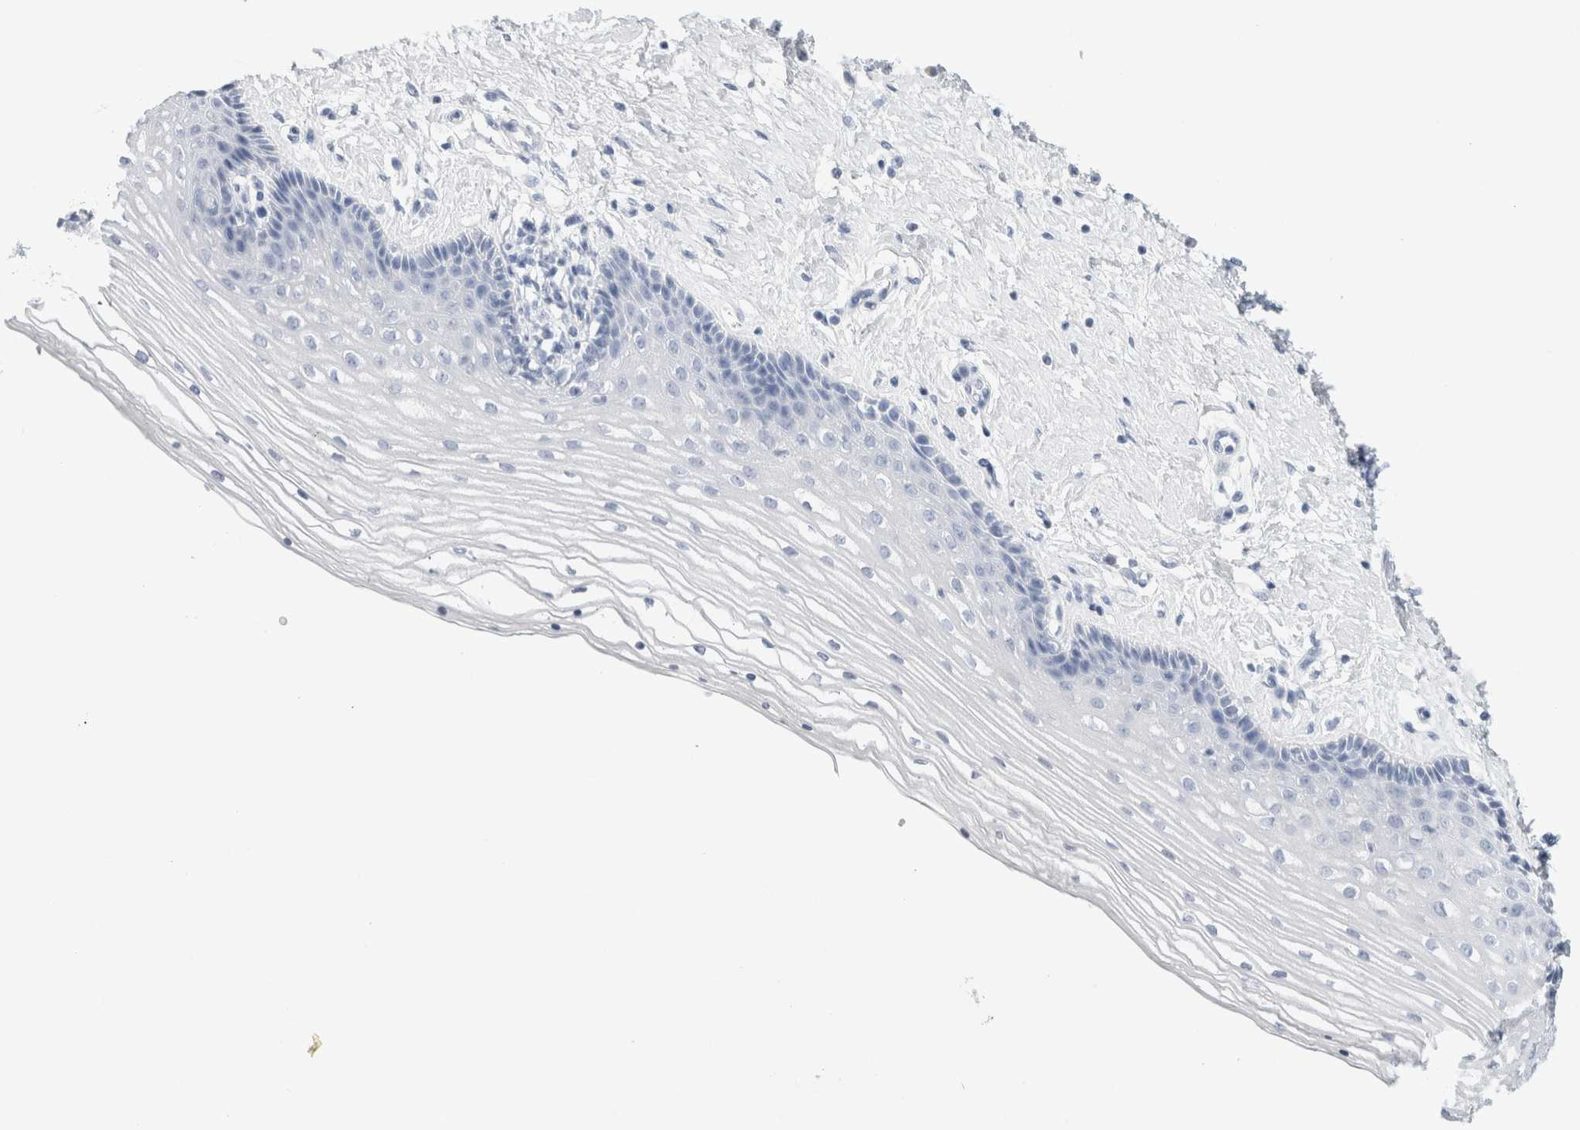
{"staining": {"intensity": "negative", "quantity": "none", "location": "none"}, "tissue": "vagina", "cell_type": "Squamous epithelial cells", "image_type": "normal", "snomed": [{"axis": "morphology", "description": "Normal tissue, NOS"}, {"axis": "topography", "description": "Vagina"}], "caption": "Immunohistochemistry (IHC) photomicrograph of benign vagina stained for a protein (brown), which demonstrates no positivity in squamous epithelial cells. The staining is performed using DAB brown chromogen with nuclei counter-stained in using hematoxylin.", "gene": "ECHDC2", "patient": {"sex": "female", "age": 46}}